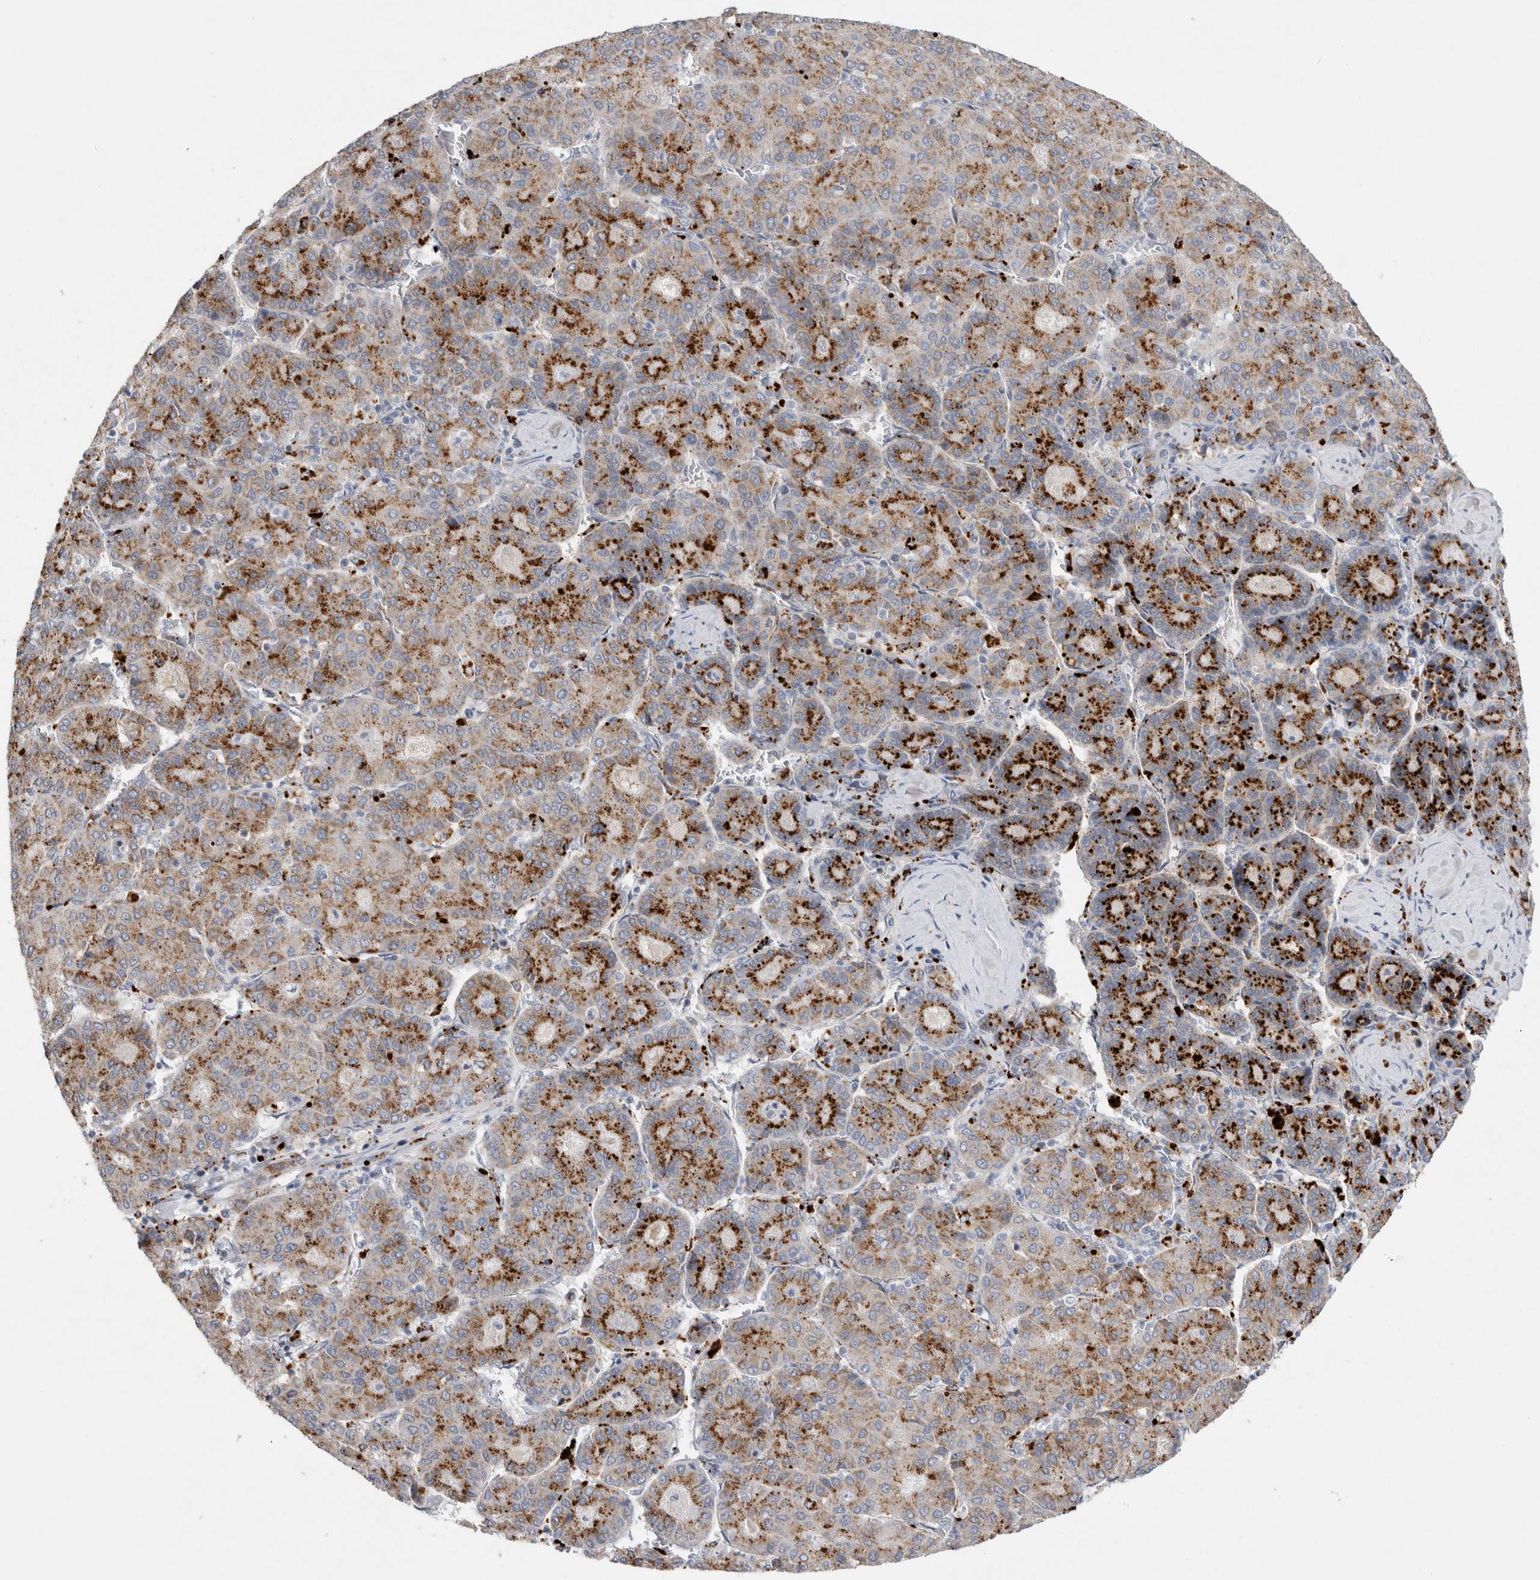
{"staining": {"intensity": "strong", "quantity": "25%-75%", "location": "cytoplasmic/membranous"}, "tissue": "liver cancer", "cell_type": "Tumor cells", "image_type": "cancer", "snomed": [{"axis": "morphology", "description": "Carcinoma, Hepatocellular, NOS"}, {"axis": "topography", "description": "Liver"}], "caption": "Immunohistochemistry photomicrograph of neoplastic tissue: human liver hepatocellular carcinoma stained using IHC reveals high levels of strong protein expression localized specifically in the cytoplasmic/membranous of tumor cells, appearing as a cytoplasmic/membranous brown color.", "gene": "GAA", "patient": {"sex": "male", "age": 65}}